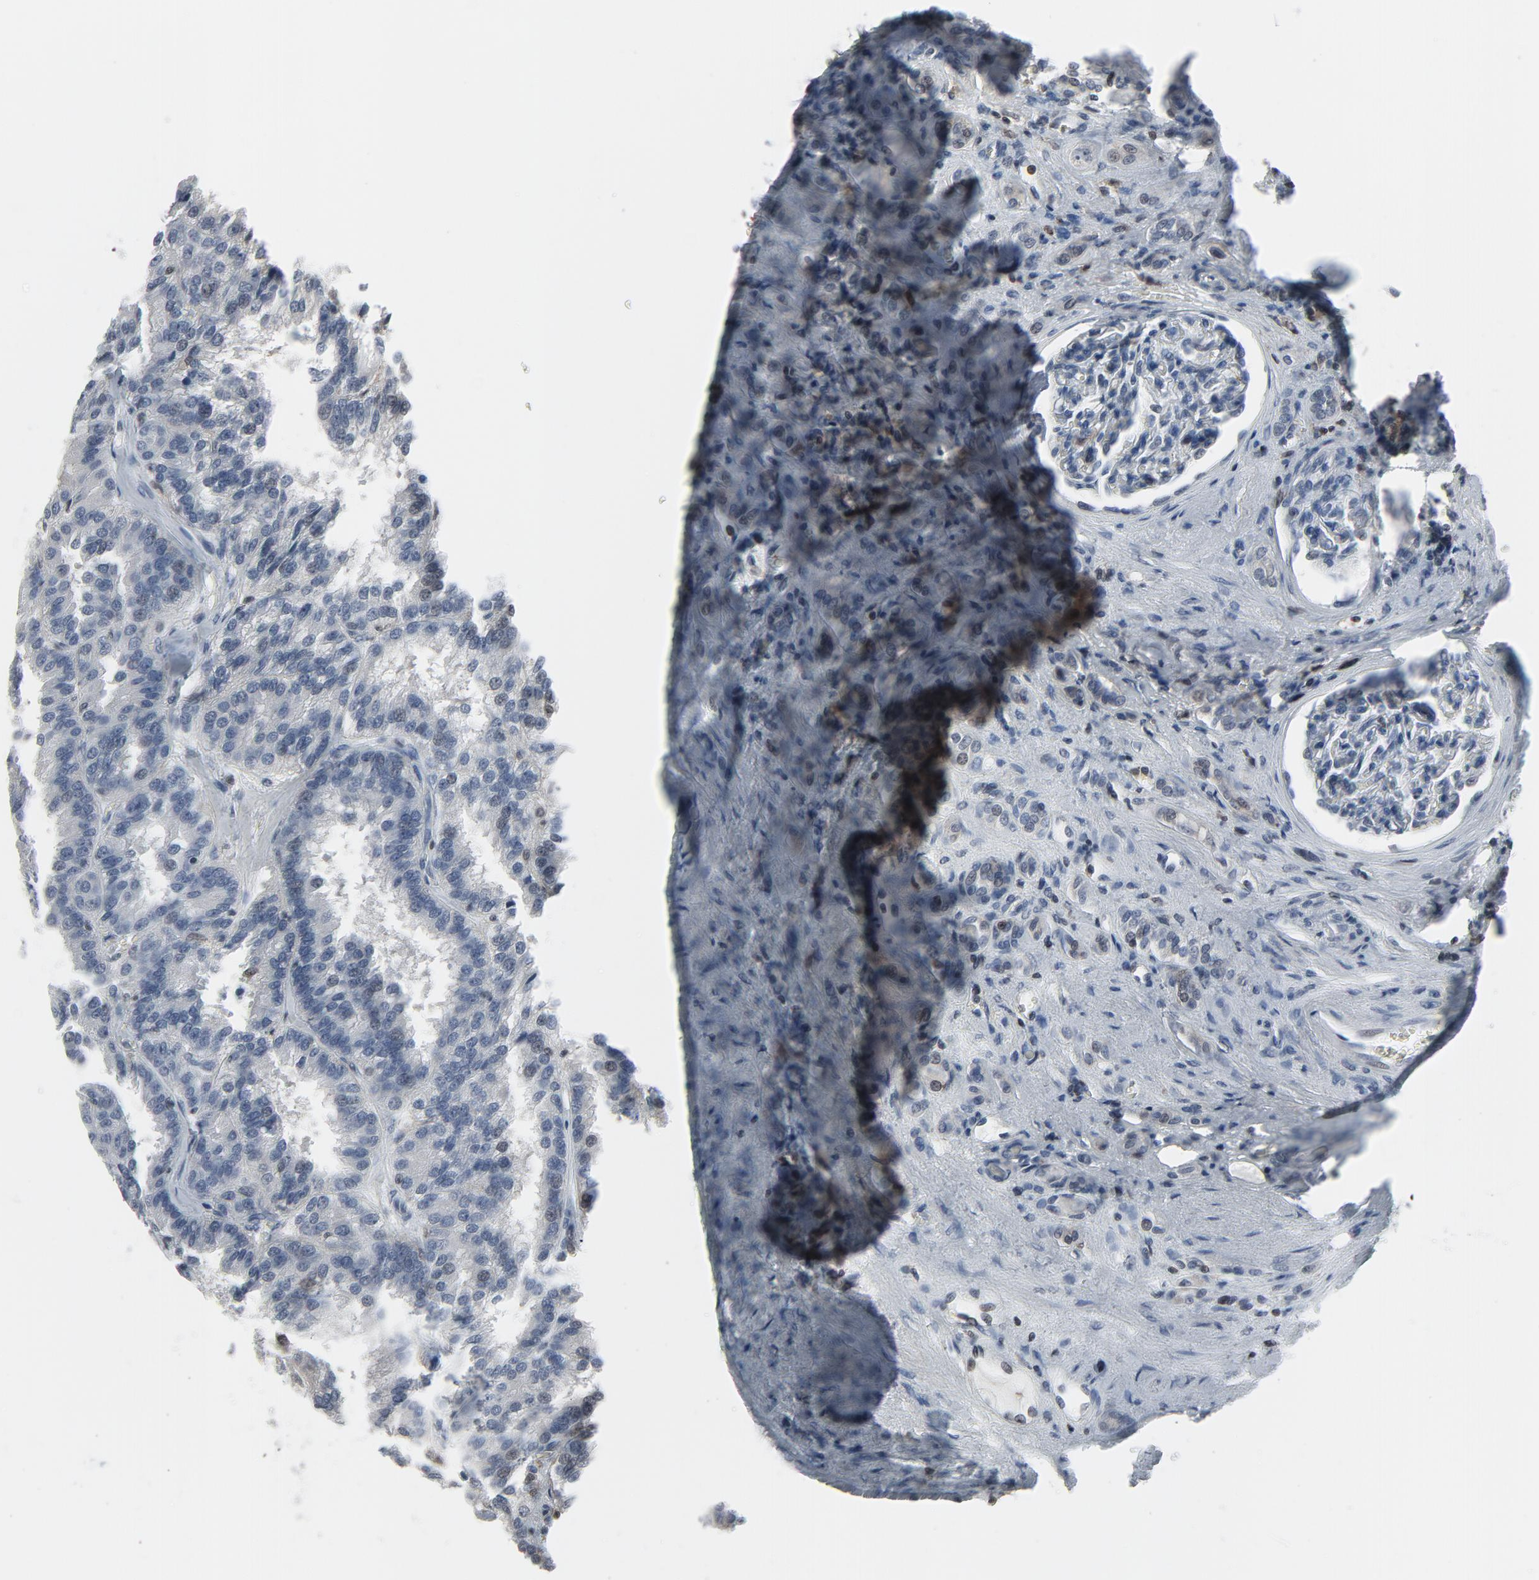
{"staining": {"intensity": "negative", "quantity": "none", "location": "none"}, "tissue": "renal cancer", "cell_type": "Tumor cells", "image_type": "cancer", "snomed": [{"axis": "morphology", "description": "Adenocarcinoma, NOS"}, {"axis": "topography", "description": "Kidney"}], "caption": "Human adenocarcinoma (renal) stained for a protein using IHC demonstrates no staining in tumor cells.", "gene": "STAT5A", "patient": {"sex": "male", "age": 46}}